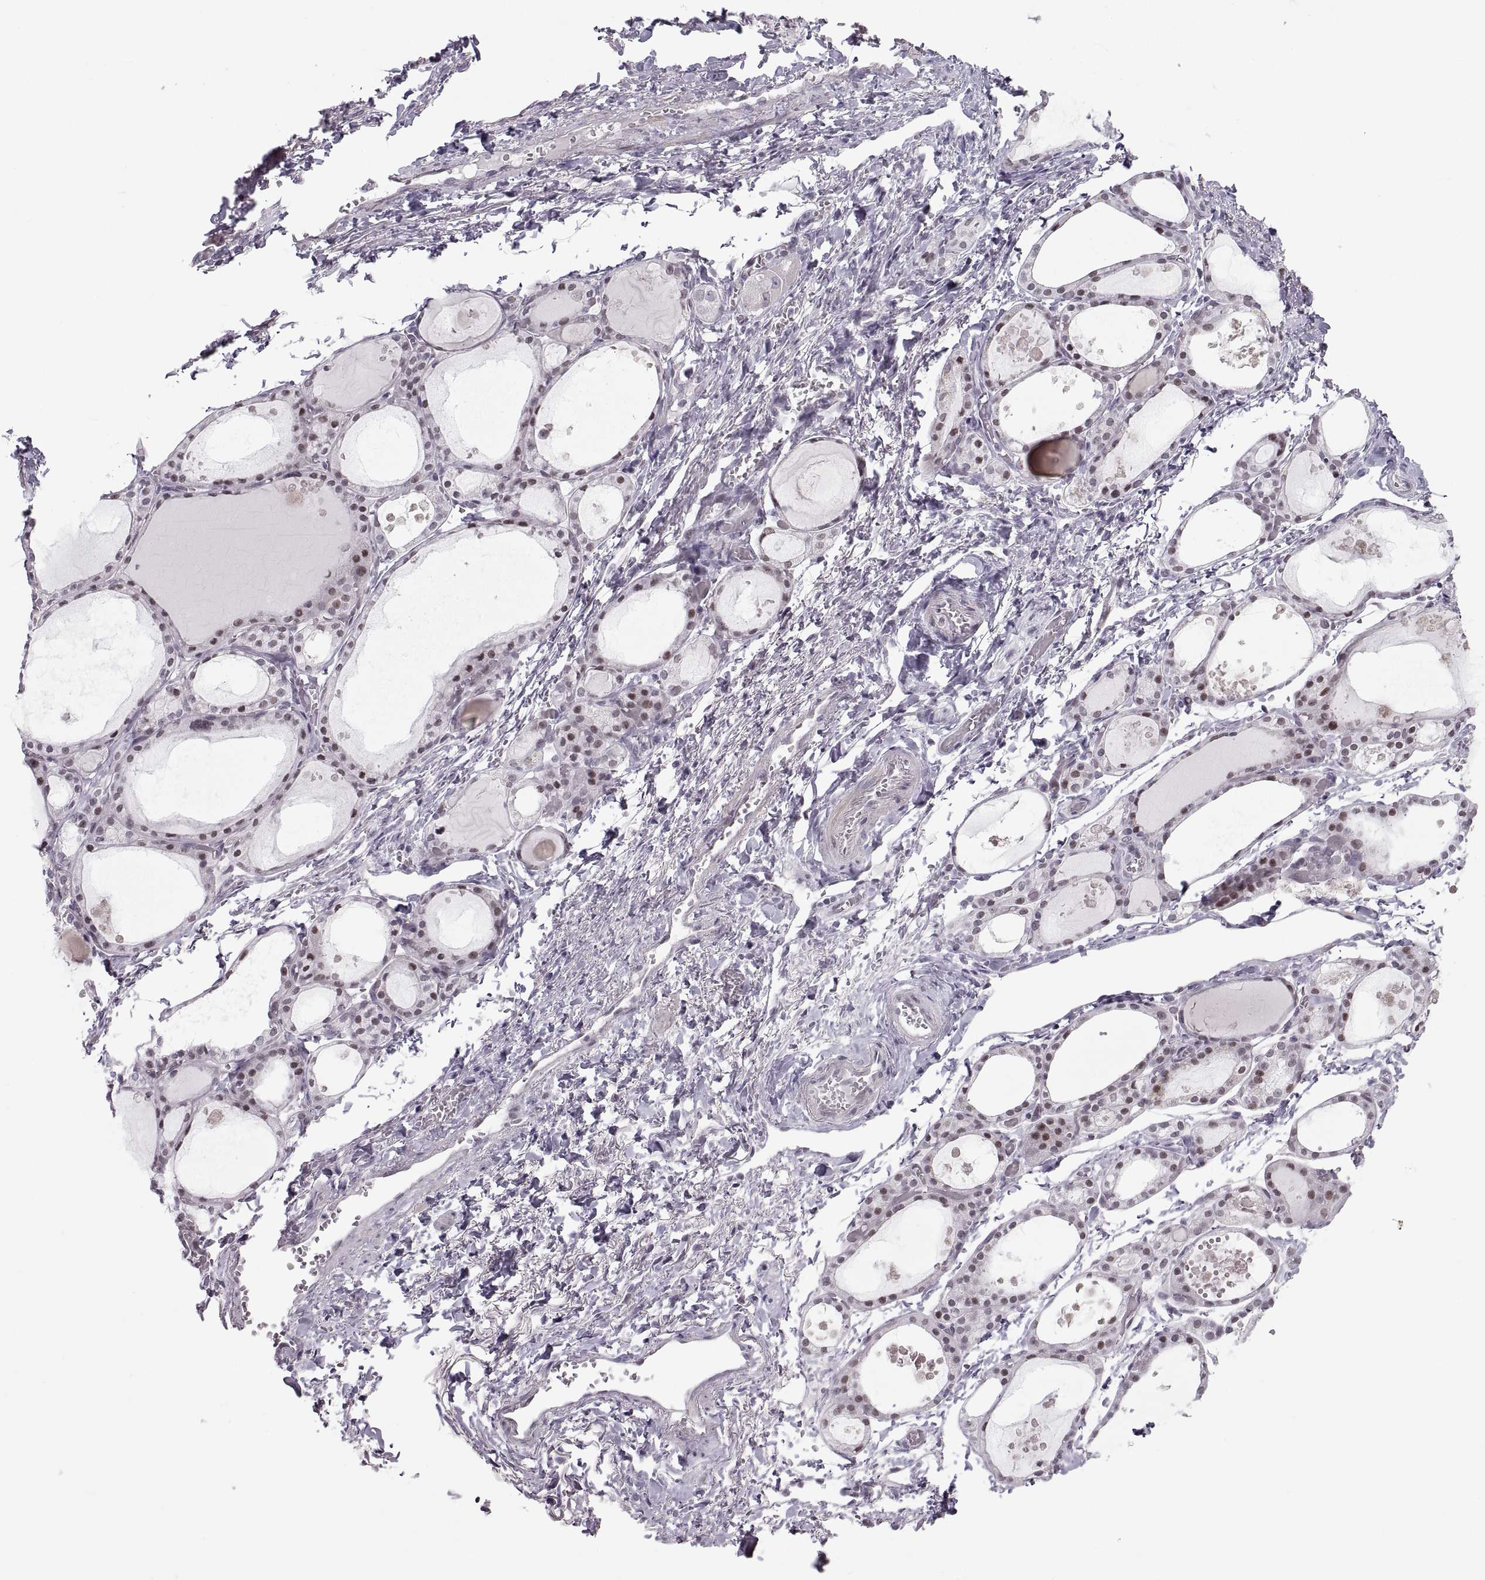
{"staining": {"intensity": "weak", "quantity": "<25%", "location": "cytoplasmic/membranous"}, "tissue": "thyroid gland", "cell_type": "Glandular cells", "image_type": "normal", "snomed": [{"axis": "morphology", "description": "Normal tissue, NOS"}, {"axis": "topography", "description": "Thyroid gland"}], "caption": "The histopathology image reveals no significant expression in glandular cells of thyroid gland. (DAB (3,3'-diaminobenzidine) immunohistochemistry visualized using brightfield microscopy, high magnification).", "gene": "NANOS3", "patient": {"sex": "male", "age": 68}}